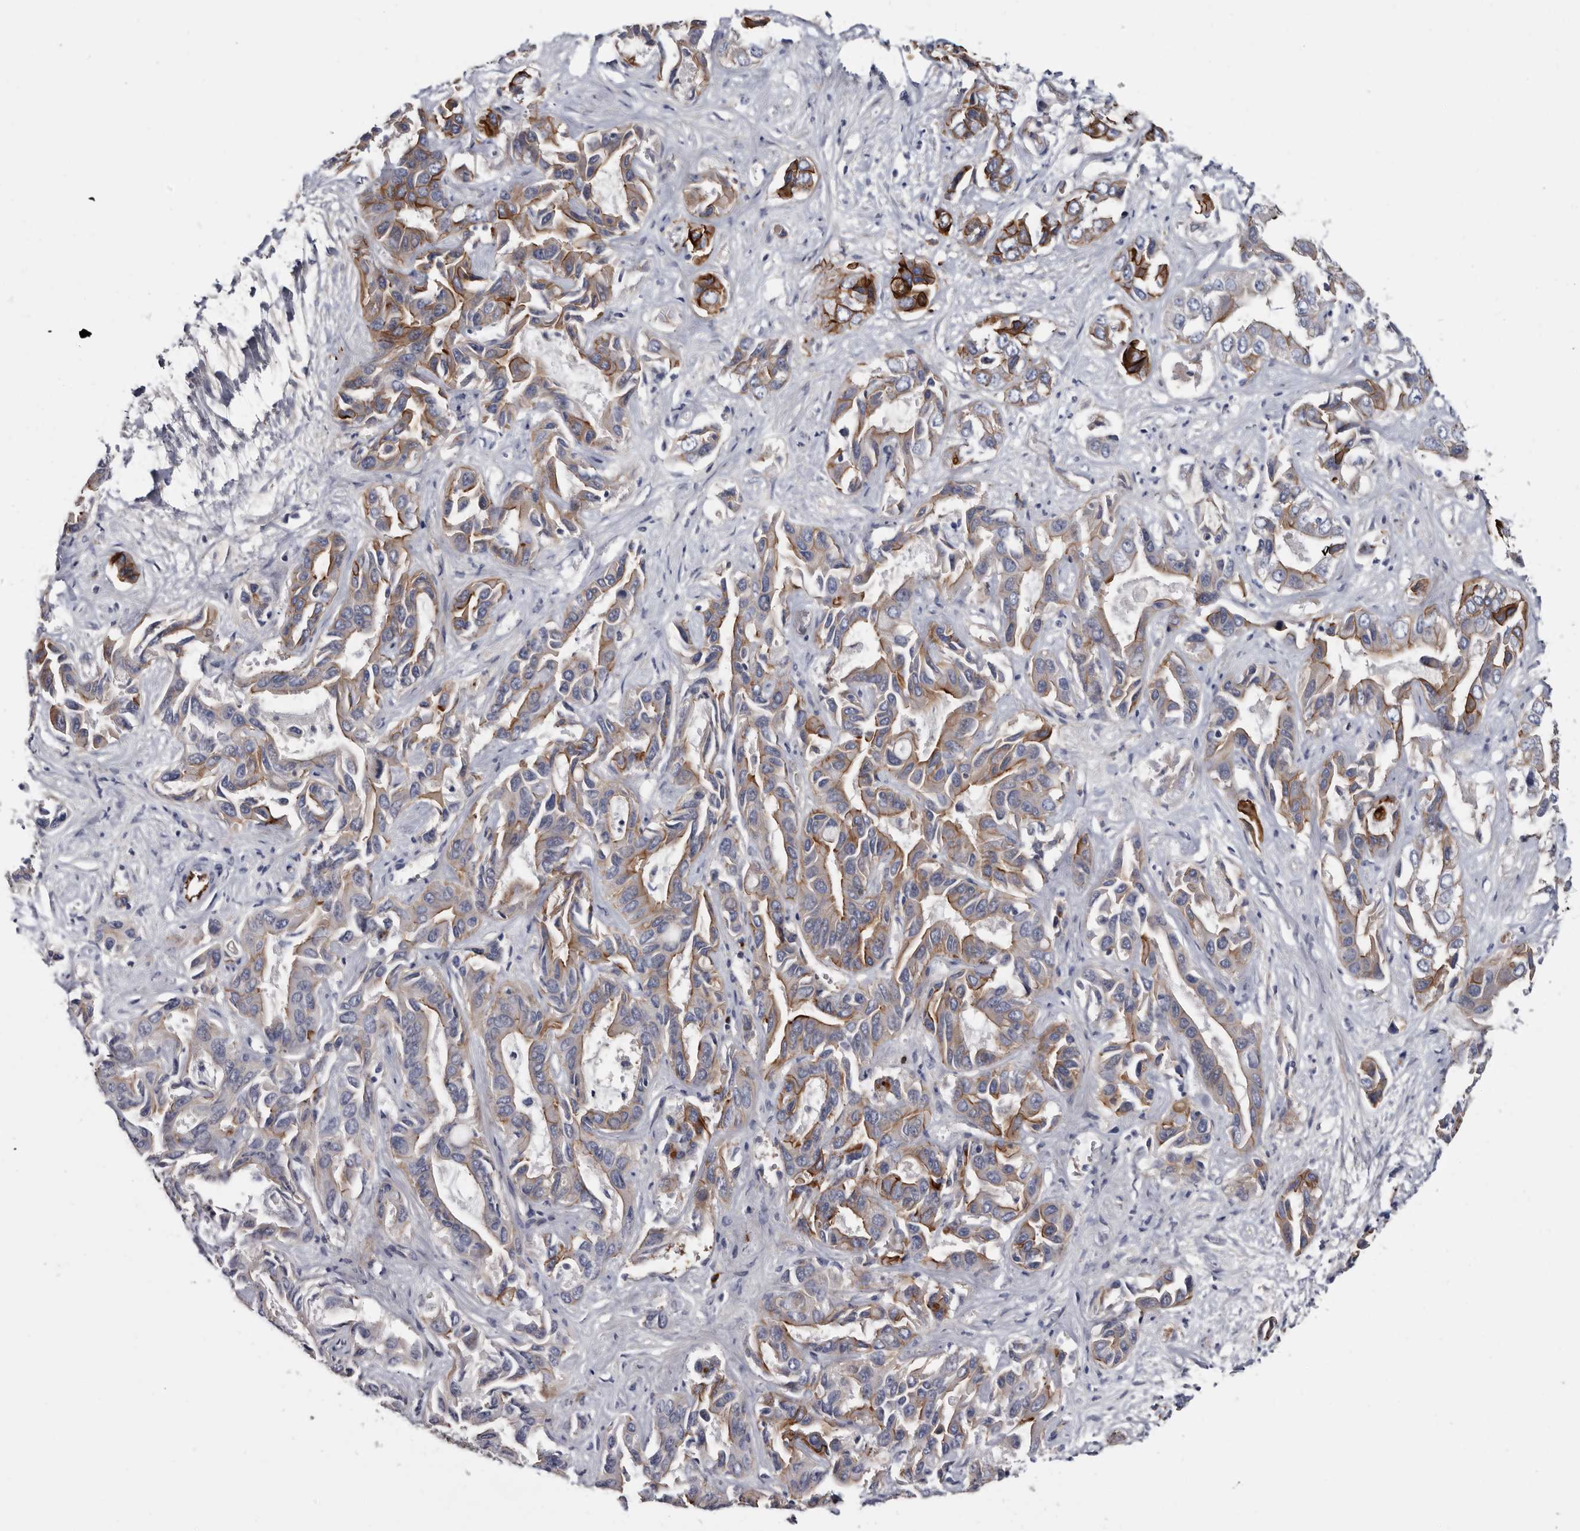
{"staining": {"intensity": "moderate", "quantity": "25%-75%", "location": "cytoplasmic/membranous"}, "tissue": "liver cancer", "cell_type": "Tumor cells", "image_type": "cancer", "snomed": [{"axis": "morphology", "description": "Cholangiocarcinoma"}, {"axis": "topography", "description": "Liver"}], "caption": "Protein expression analysis of human liver cancer (cholangiocarcinoma) reveals moderate cytoplasmic/membranous staining in approximately 25%-75% of tumor cells.", "gene": "TSPAN17", "patient": {"sex": "female", "age": 52}}